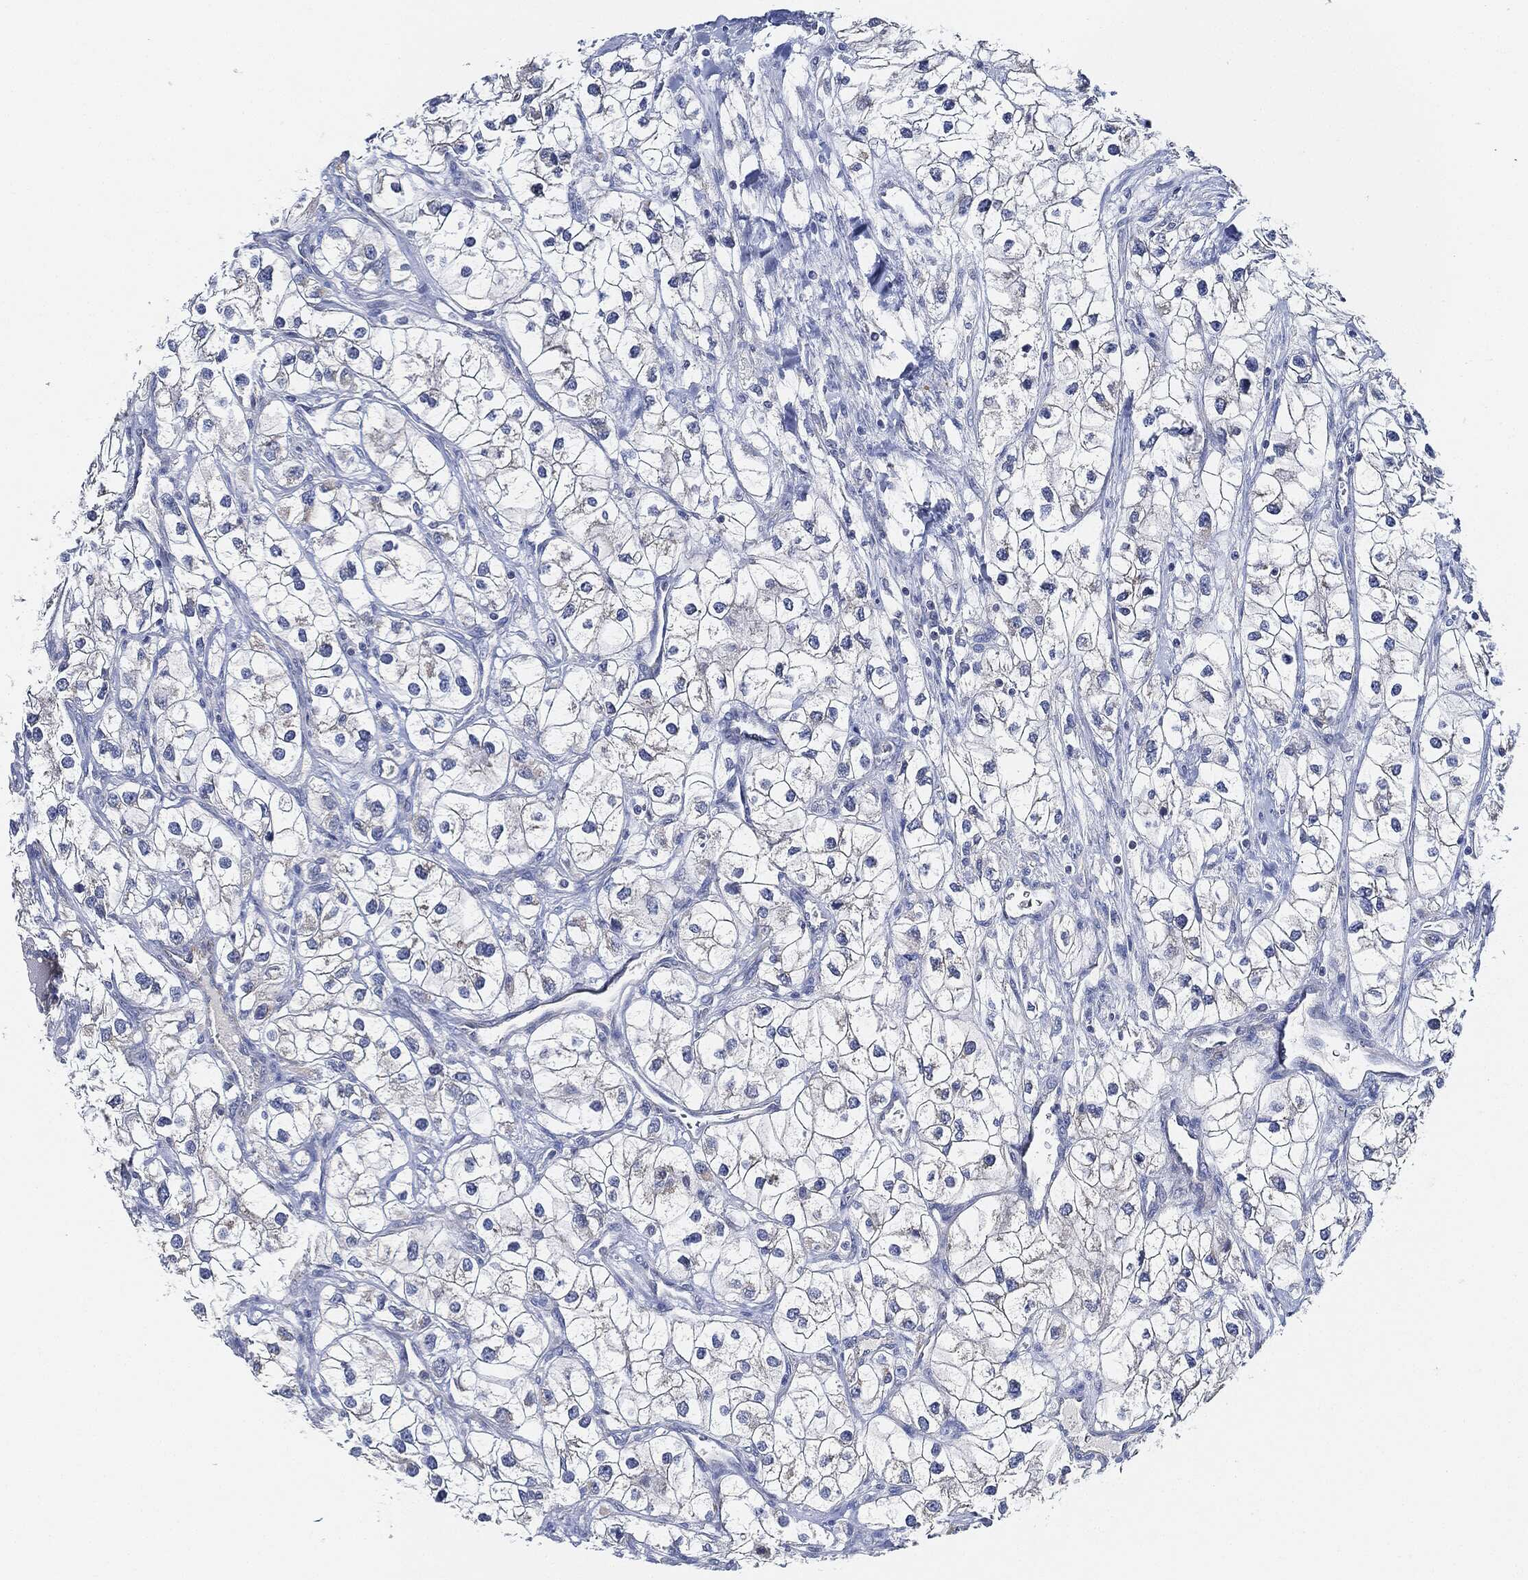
{"staining": {"intensity": "negative", "quantity": "none", "location": "none"}, "tissue": "renal cancer", "cell_type": "Tumor cells", "image_type": "cancer", "snomed": [{"axis": "morphology", "description": "Adenocarcinoma, NOS"}, {"axis": "topography", "description": "Kidney"}], "caption": "Immunohistochemistry (IHC) photomicrograph of adenocarcinoma (renal) stained for a protein (brown), which exhibits no positivity in tumor cells.", "gene": "THSD1", "patient": {"sex": "male", "age": 59}}